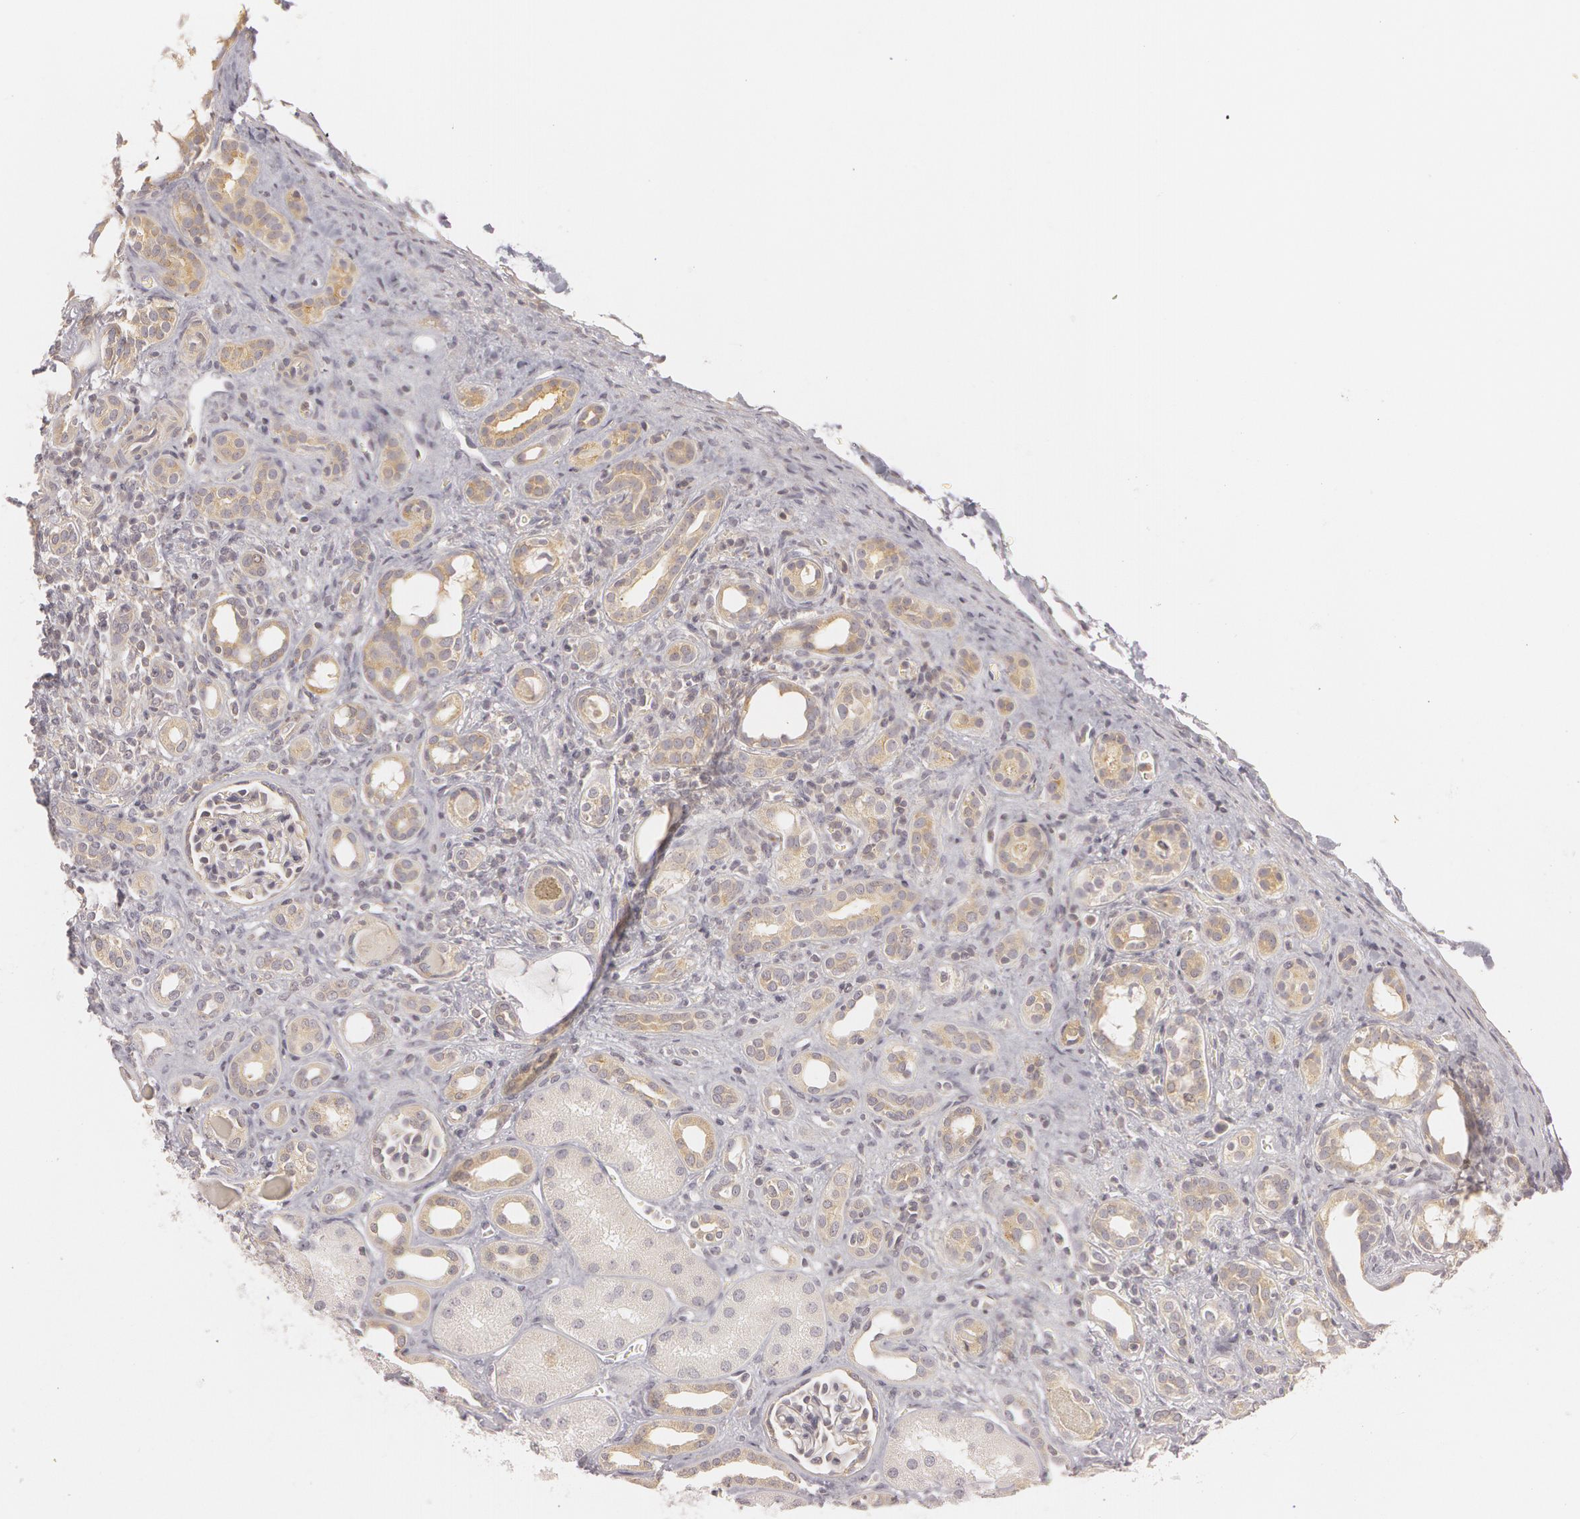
{"staining": {"intensity": "negative", "quantity": "none", "location": "none"}, "tissue": "kidney", "cell_type": "Cells in glomeruli", "image_type": "normal", "snomed": [{"axis": "morphology", "description": "Normal tissue, NOS"}, {"axis": "topography", "description": "Kidney"}], "caption": "Immunohistochemistry micrograph of unremarkable kidney: human kidney stained with DAB (3,3'-diaminobenzidine) shows no significant protein staining in cells in glomeruli.", "gene": "RALGAPA1", "patient": {"sex": "male", "age": 7}}